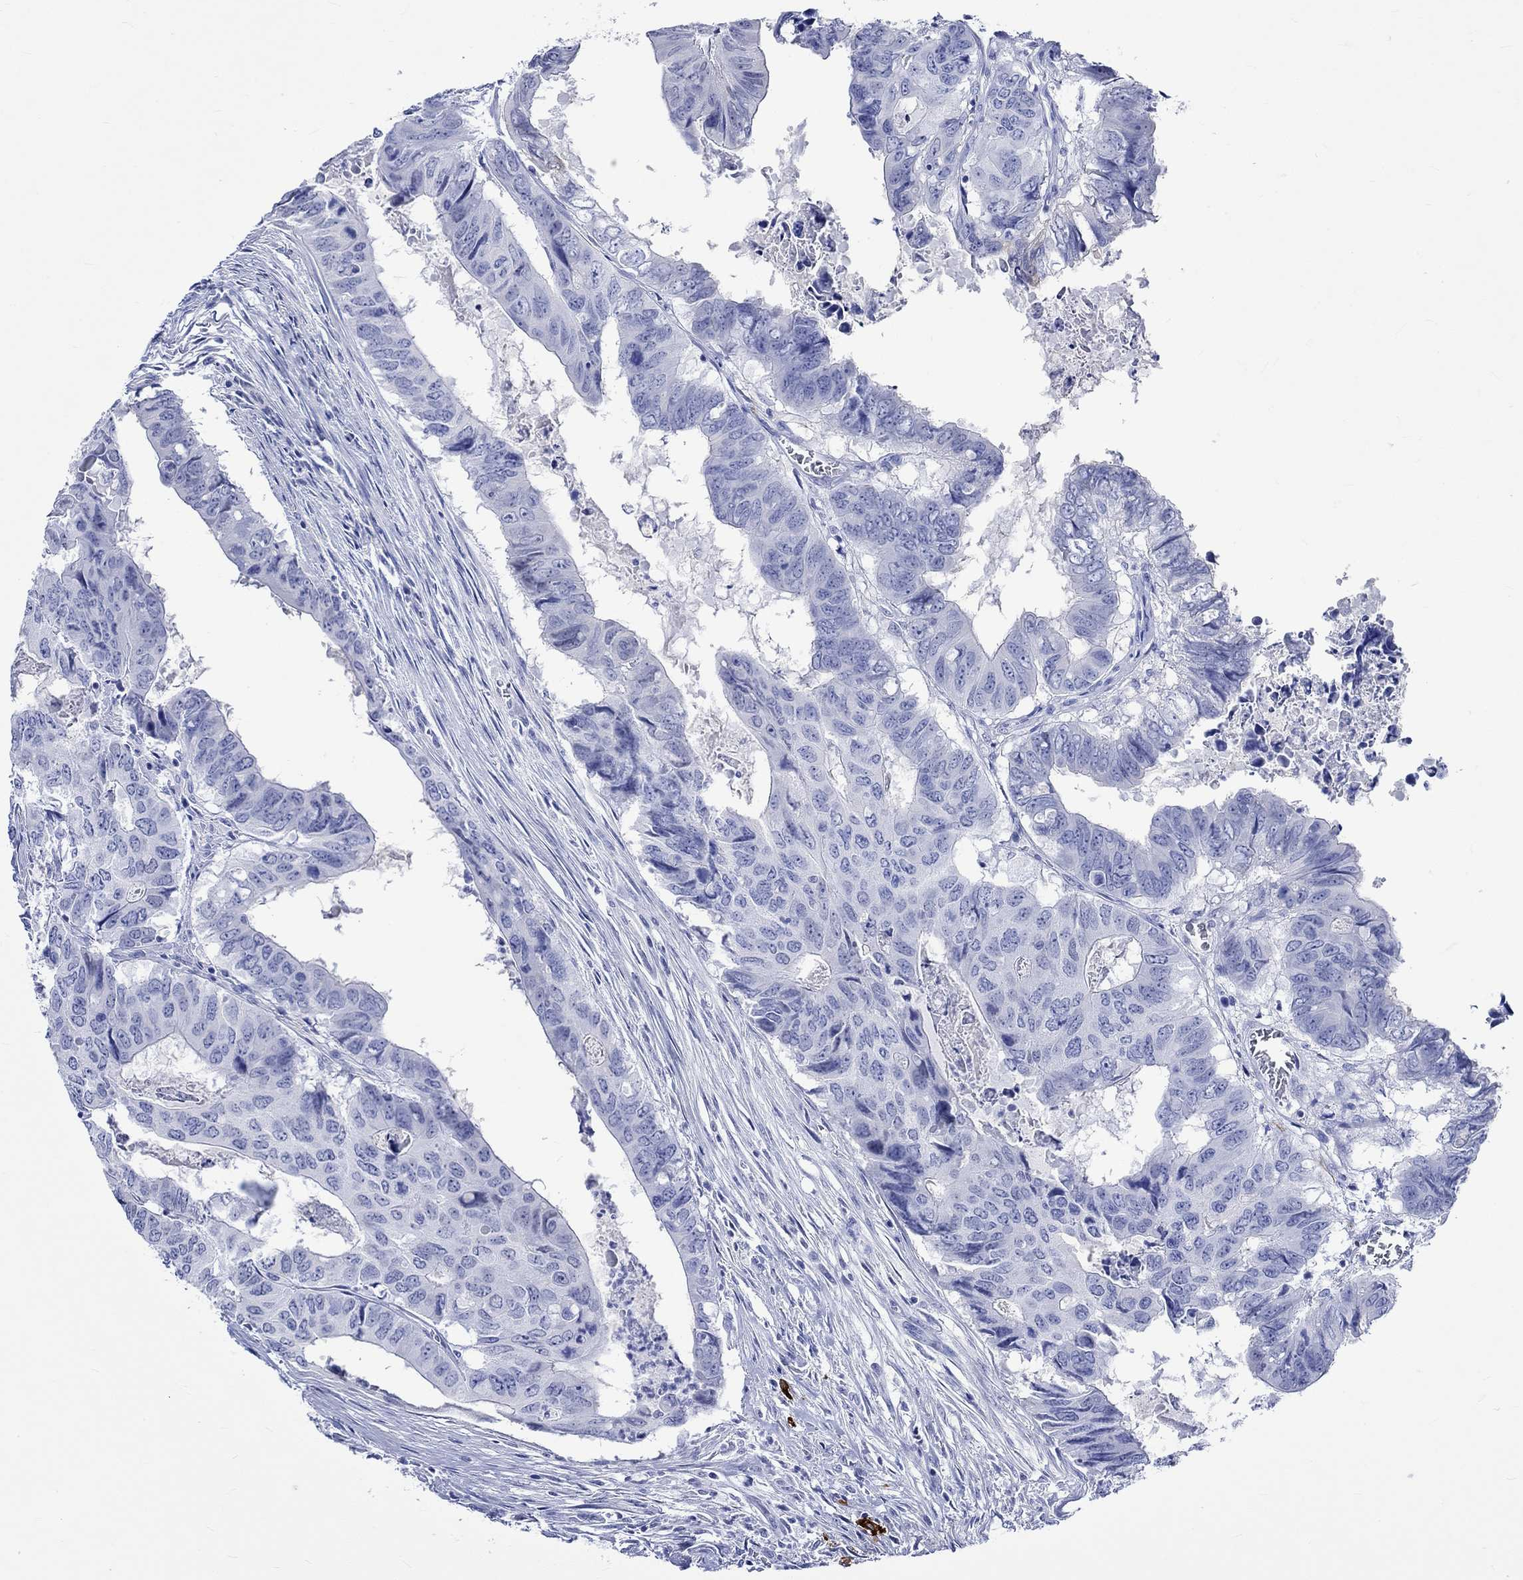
{"staining": {"intensity": "negative", "quantity": "none", "location": "none"}, "tissue": "colorectal cancer", "cell_type": "Tumor cells", "image_type": "cancer", "snomed": [{"axis": "morphology", "description": "Adenocarcinoma, NOS"}, {"axis": "topography", "description": "Colon"}], "caption": "Protein analysis of adenocarcinoma (colorectal) displays no significant positivity in tumor cells.", "gene": "CRYAB", "patient": {"sex": "male", "age": 79}}